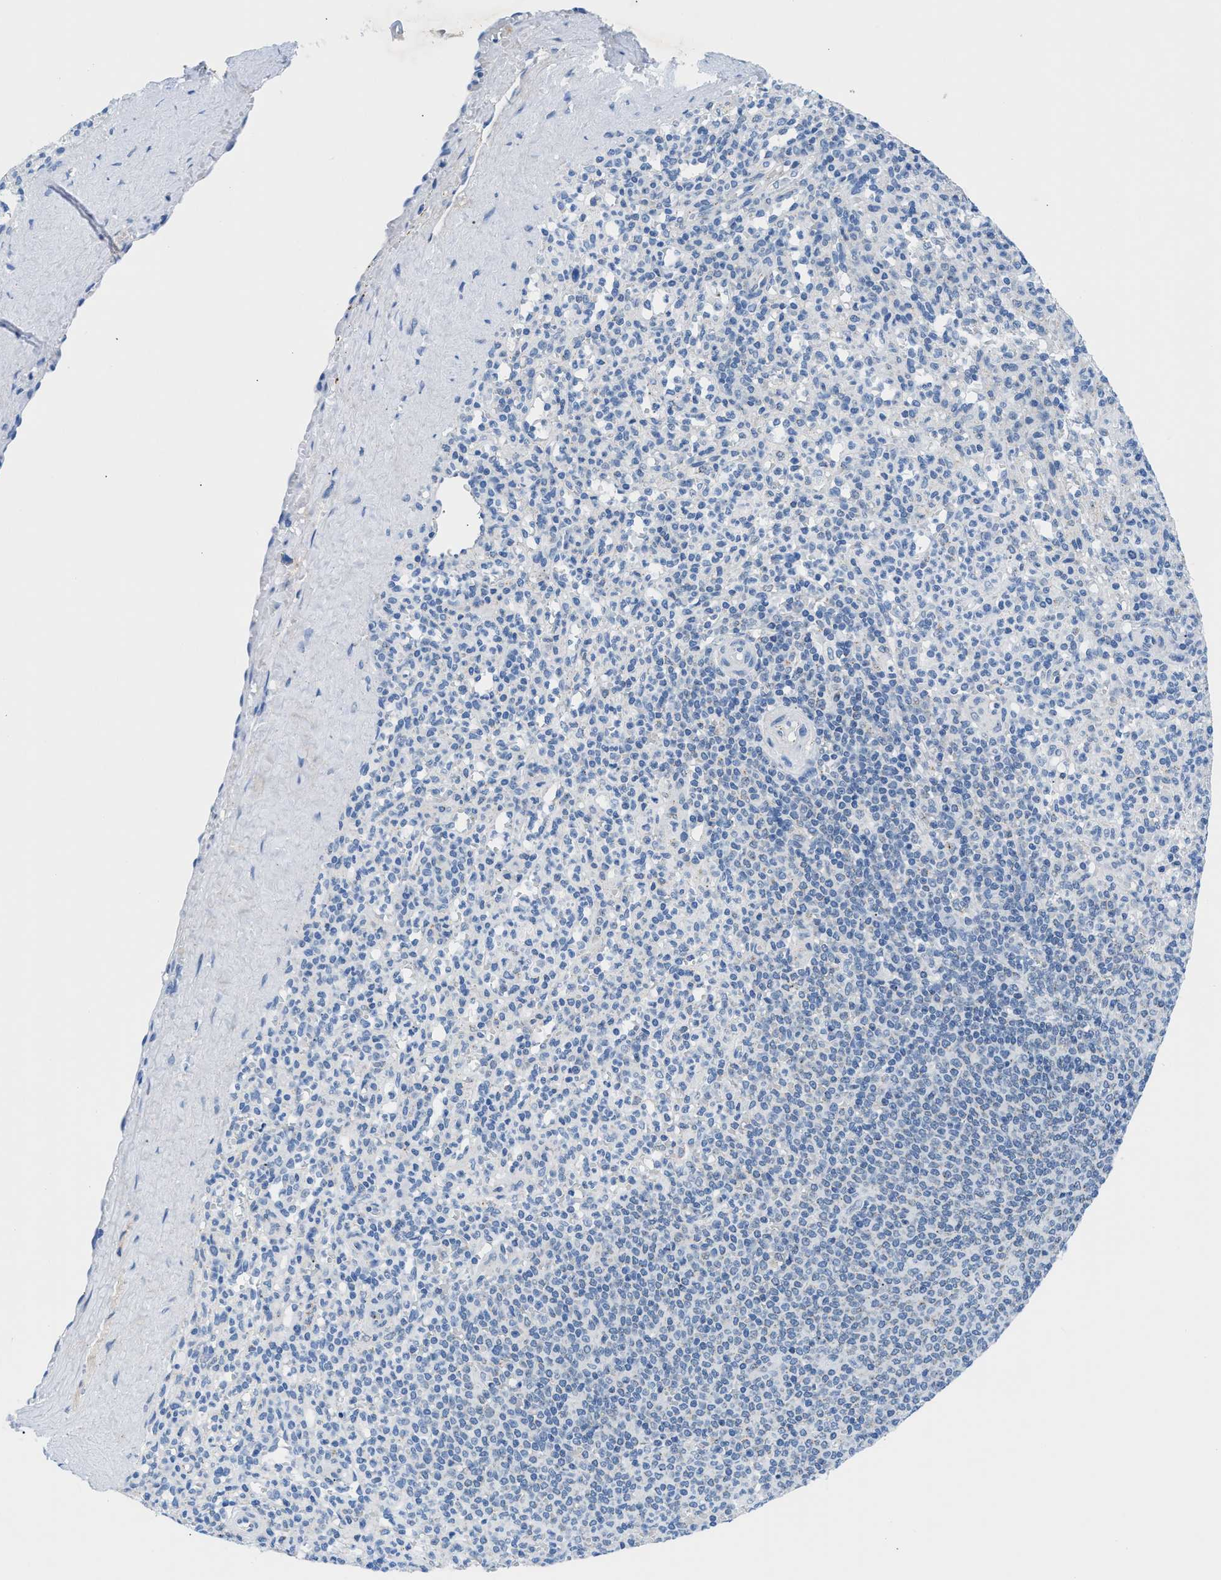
{"staining": {"intensity": "negative", "quantity": "none", "location": "none"}, "tissue": "spleen", "cell_type": "Cells in red pulp", "image_type": "normal", "snomed": [{"axis": "morphology", "description": "Normal tissue, NOS"}, {"axis": "topography", "description": "Spleen"}], "caption": "A photomicrograph of human spleen is negative for staining in cells in red pulp. (DAB (3,3'-diaminobenzidine) immunohistochemistry (IHC) visualized using brightfield microscopy, high magnification).", "gene": "FDCSP", "patient": {"sex": "male", "age": 36}}